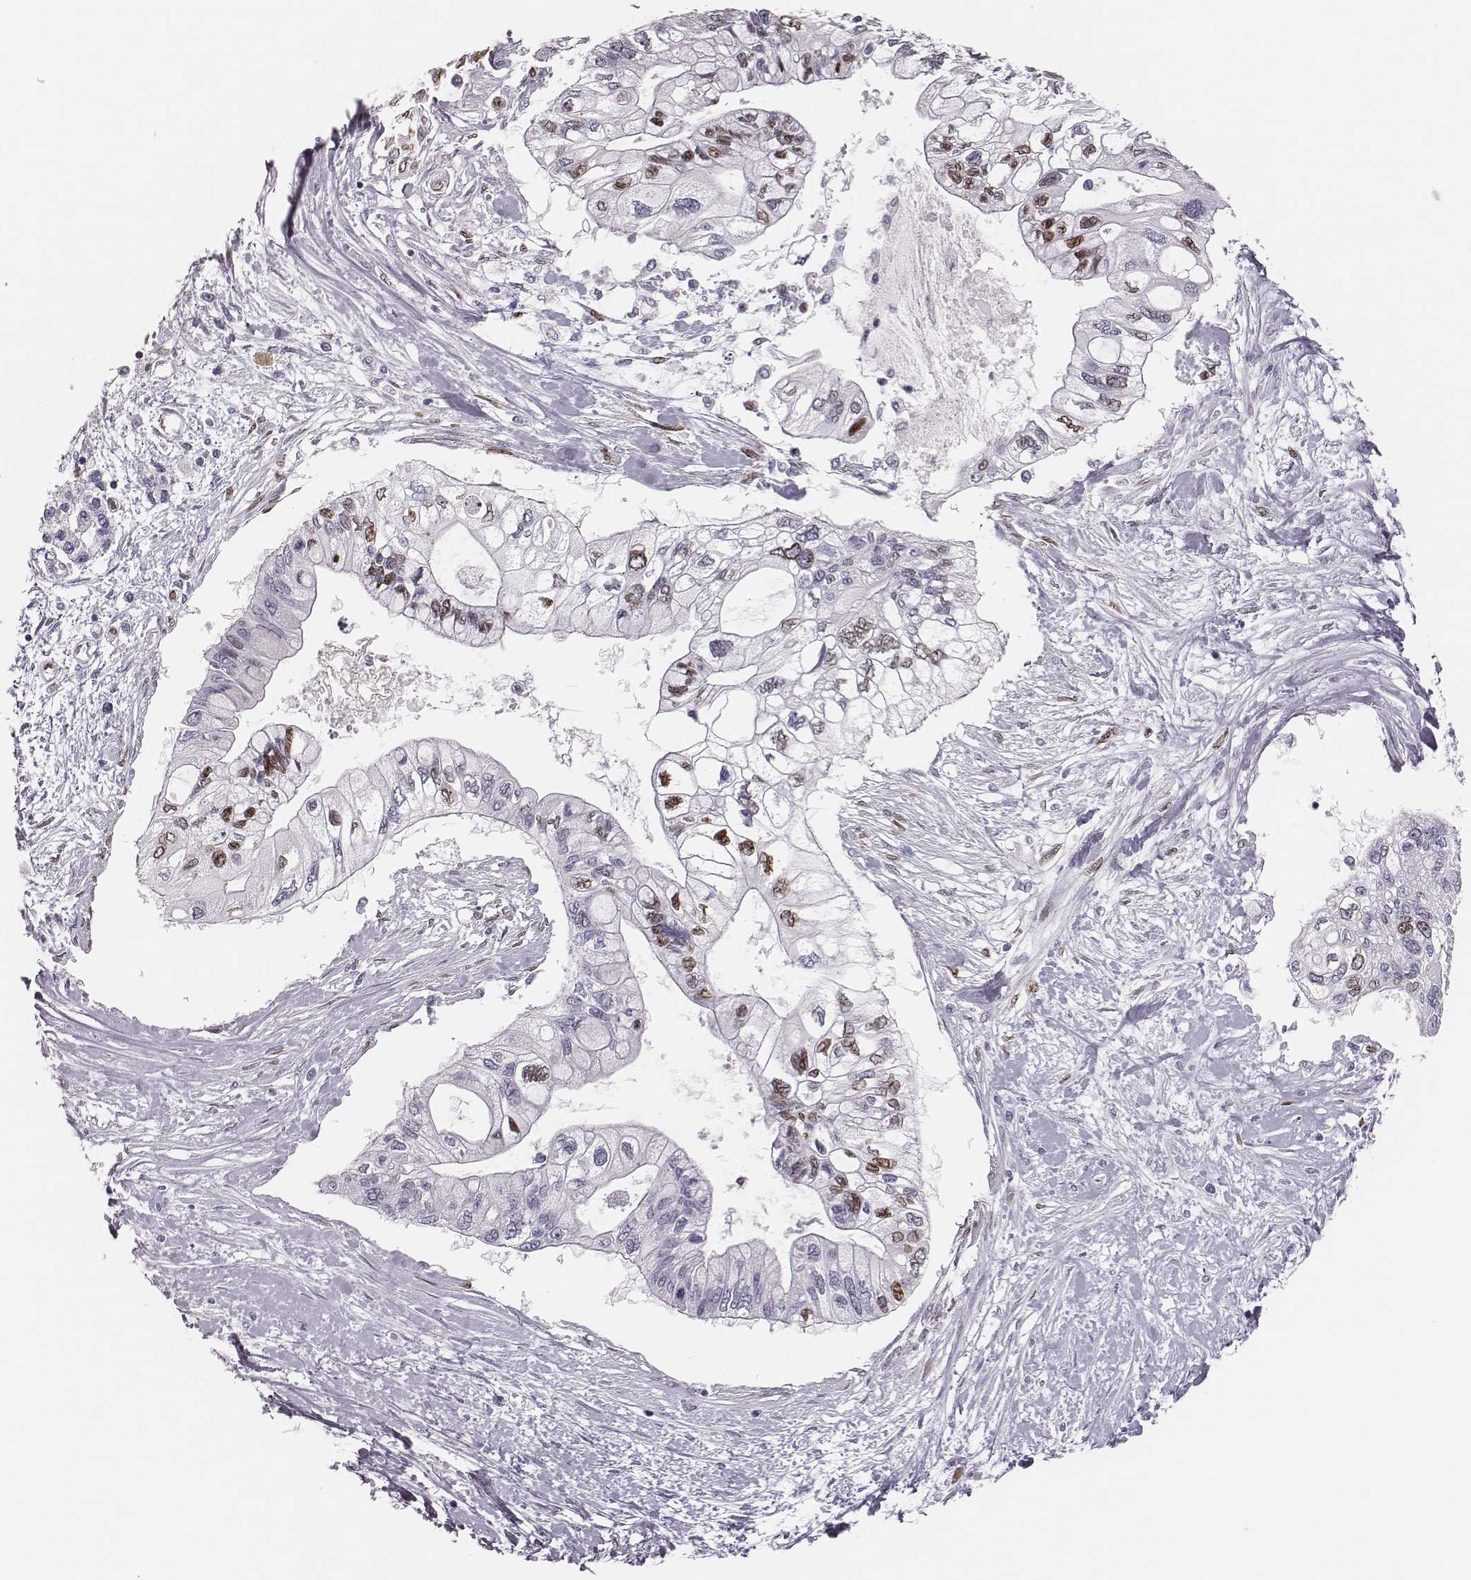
{"staining": {"intensity": "moderate", "quantity": "25%-75%", "location": "cytoplasmic/membranous,nuclear"}, "tissue": "pancreatic cancer", "cell_type": "Tumor cells", "image_type": "cancer", "snomed": [{"axis": "morphology", "description": "Adenocarcinoma, NOS"}, {"axis": "topography", "description": "Pancreas"}], "caption": "Protein staining by immunohistochemistry displays moderate cytoplasmic/membranous and nuclear expression in about 25%-75% of tumor cells in pancreatic adenocarcinoma.", "gene": "ADGRF4", "patient": {"sex": "female", "age": 77}}